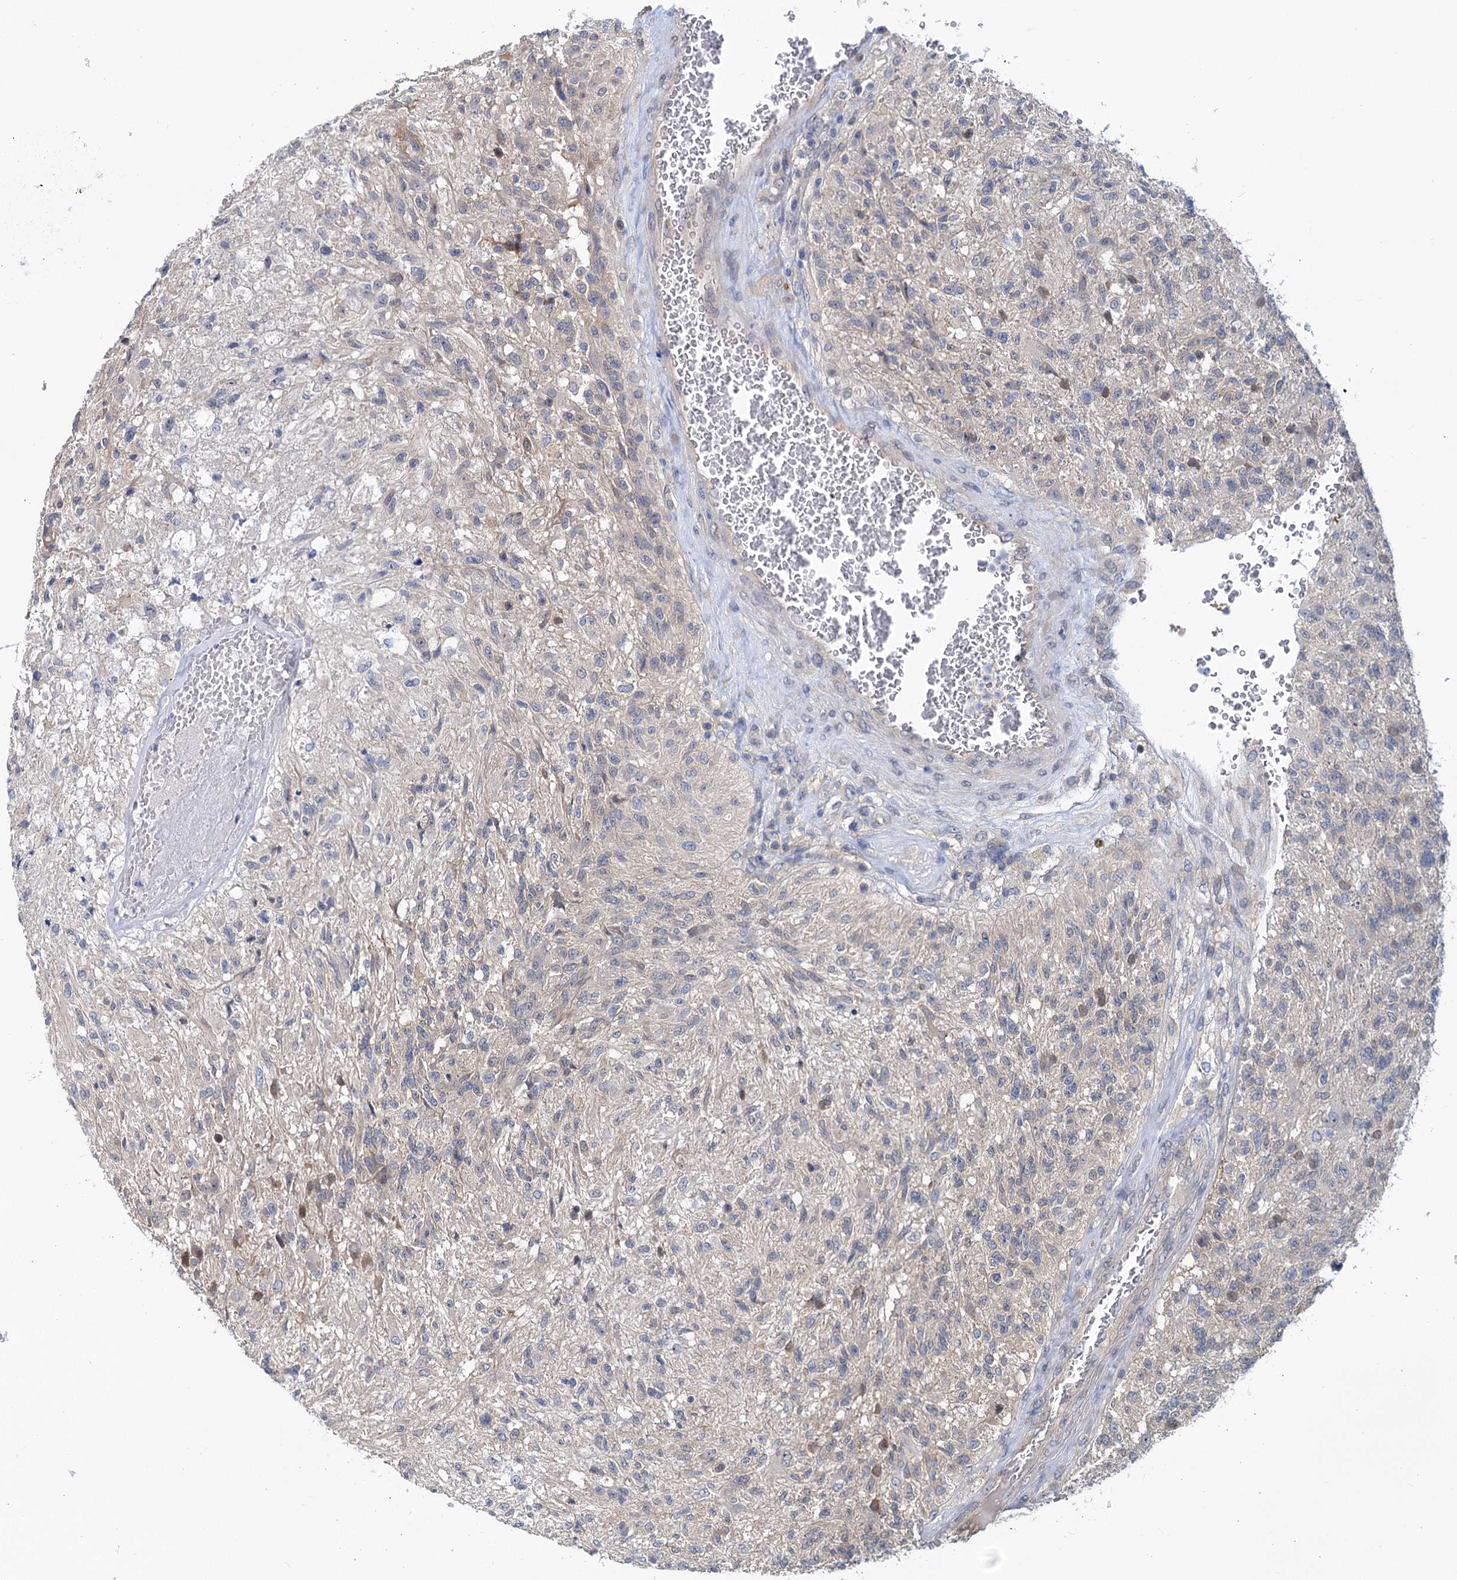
{"staining": {"intensity": "negative", "quantity": "none", "location": "none"}, "tissue": "glioma", "cell_type": "Tumor cells", "image_type": "cancer", "snomed": [{"axis": "morphology", "description": "Glioma, malignant, High grade"}, {"axis": "topography", "description": "Brain"}], "caption": "Tumor cells show no significant staining in malignant glioma (high-grade).", "gene": "SNX15", "patient": {"sex": "male", "age": 56}}